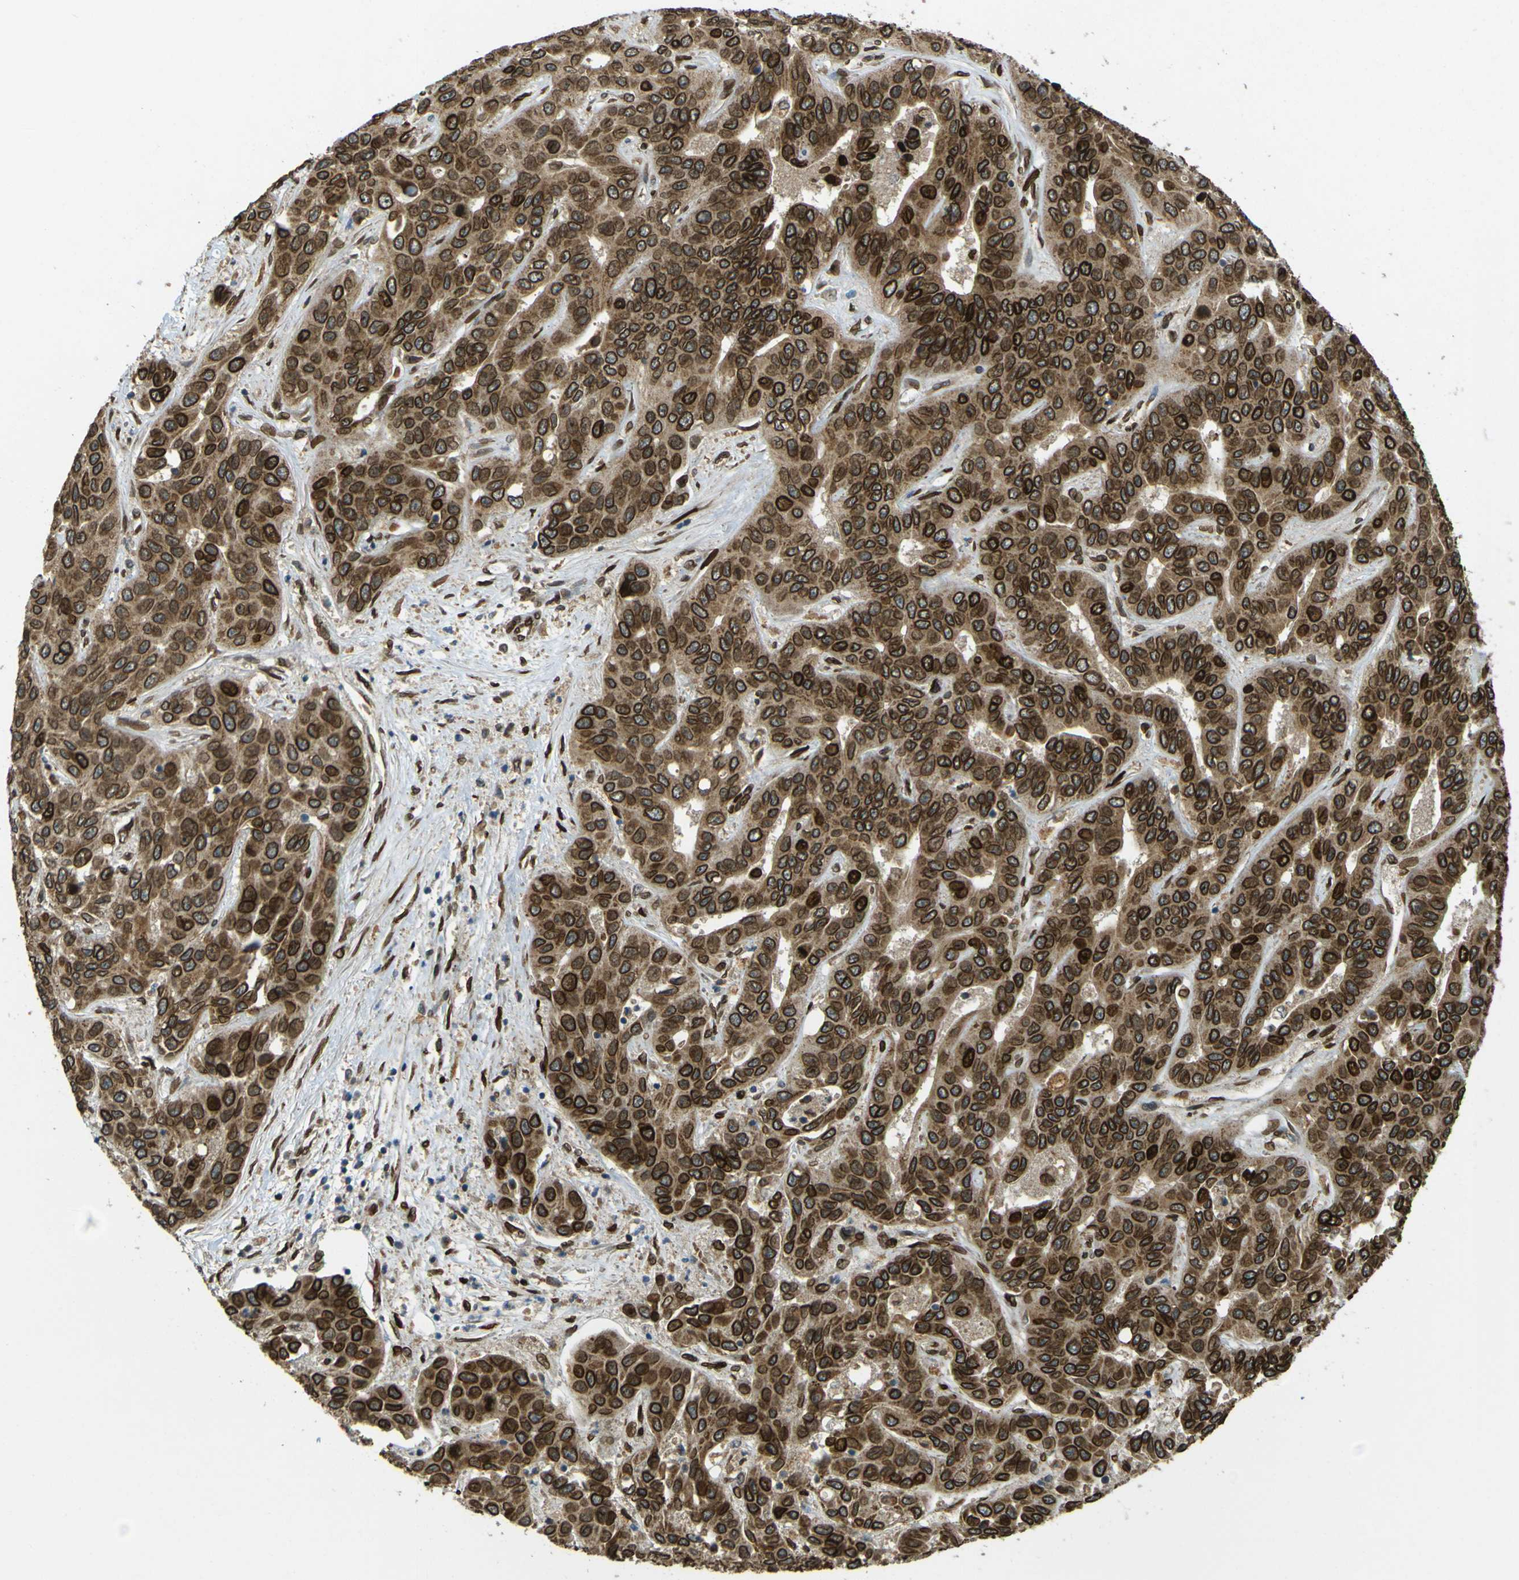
{"staining": {"intensity": "strong", "quantity": ">75%", "location": "cytoplasmic/membranous,nuclear"}, "tissue": "liver cancer", "cell_type": "Tumor cells", "image_type": "cancer", "snomed": [{"axis": "morphology", "description": "Cholangiocarcinoma"}, {"axis": "topography", "description": "Liver"}], "caption": "Immunohistochemistry (IHC) (DAB) staining of human cholangiocarcinoma (liver) reveals strong cytoplasmic/membranous and nuclear protein positivity in approximately >75% of tumor cells.", "gene": "GALNT1", "patient": {"sex": "female", "age": 52}}